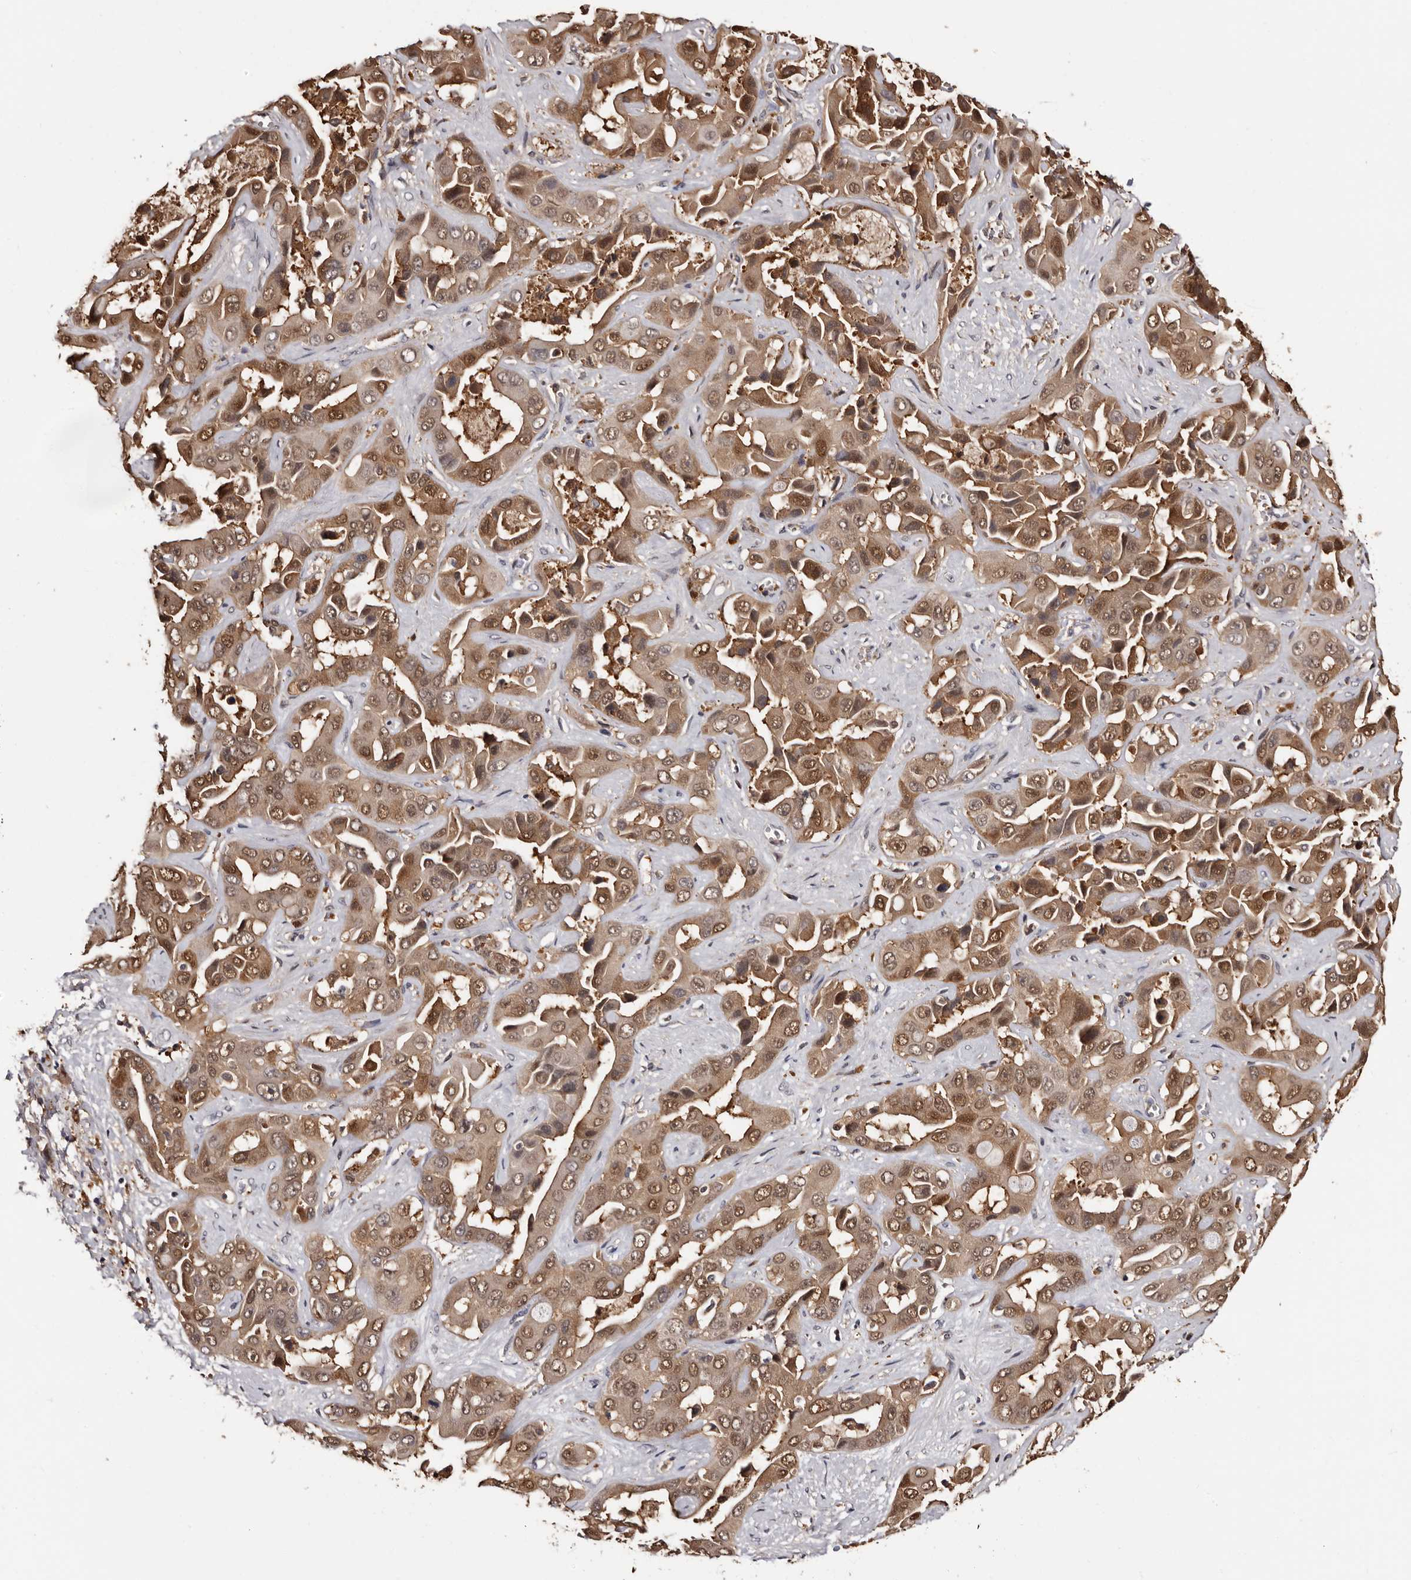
{"staining": {"intensity": "moderate", "quantity": ">75%", "location": "cytoplasmic/membranous,nuclear"}, "tissue": "liver cancer", "cell_type": "Tumor cells", "image_type": "cancer", "snomed": [{"axis": "morphology", "description": "Cholangiocarcinoma"}, {"axis": "topography", "description": "Liver"}], "caption": "This is an image of immunohistochemistry staining of liver cancer (cholangiocarcinoma), which shows moderate positivity in the cytoplasmic/membranous and nuclear of tumor cells.", "gene": "DNPH1", "patient": {"sex": "female", "age": 52}}